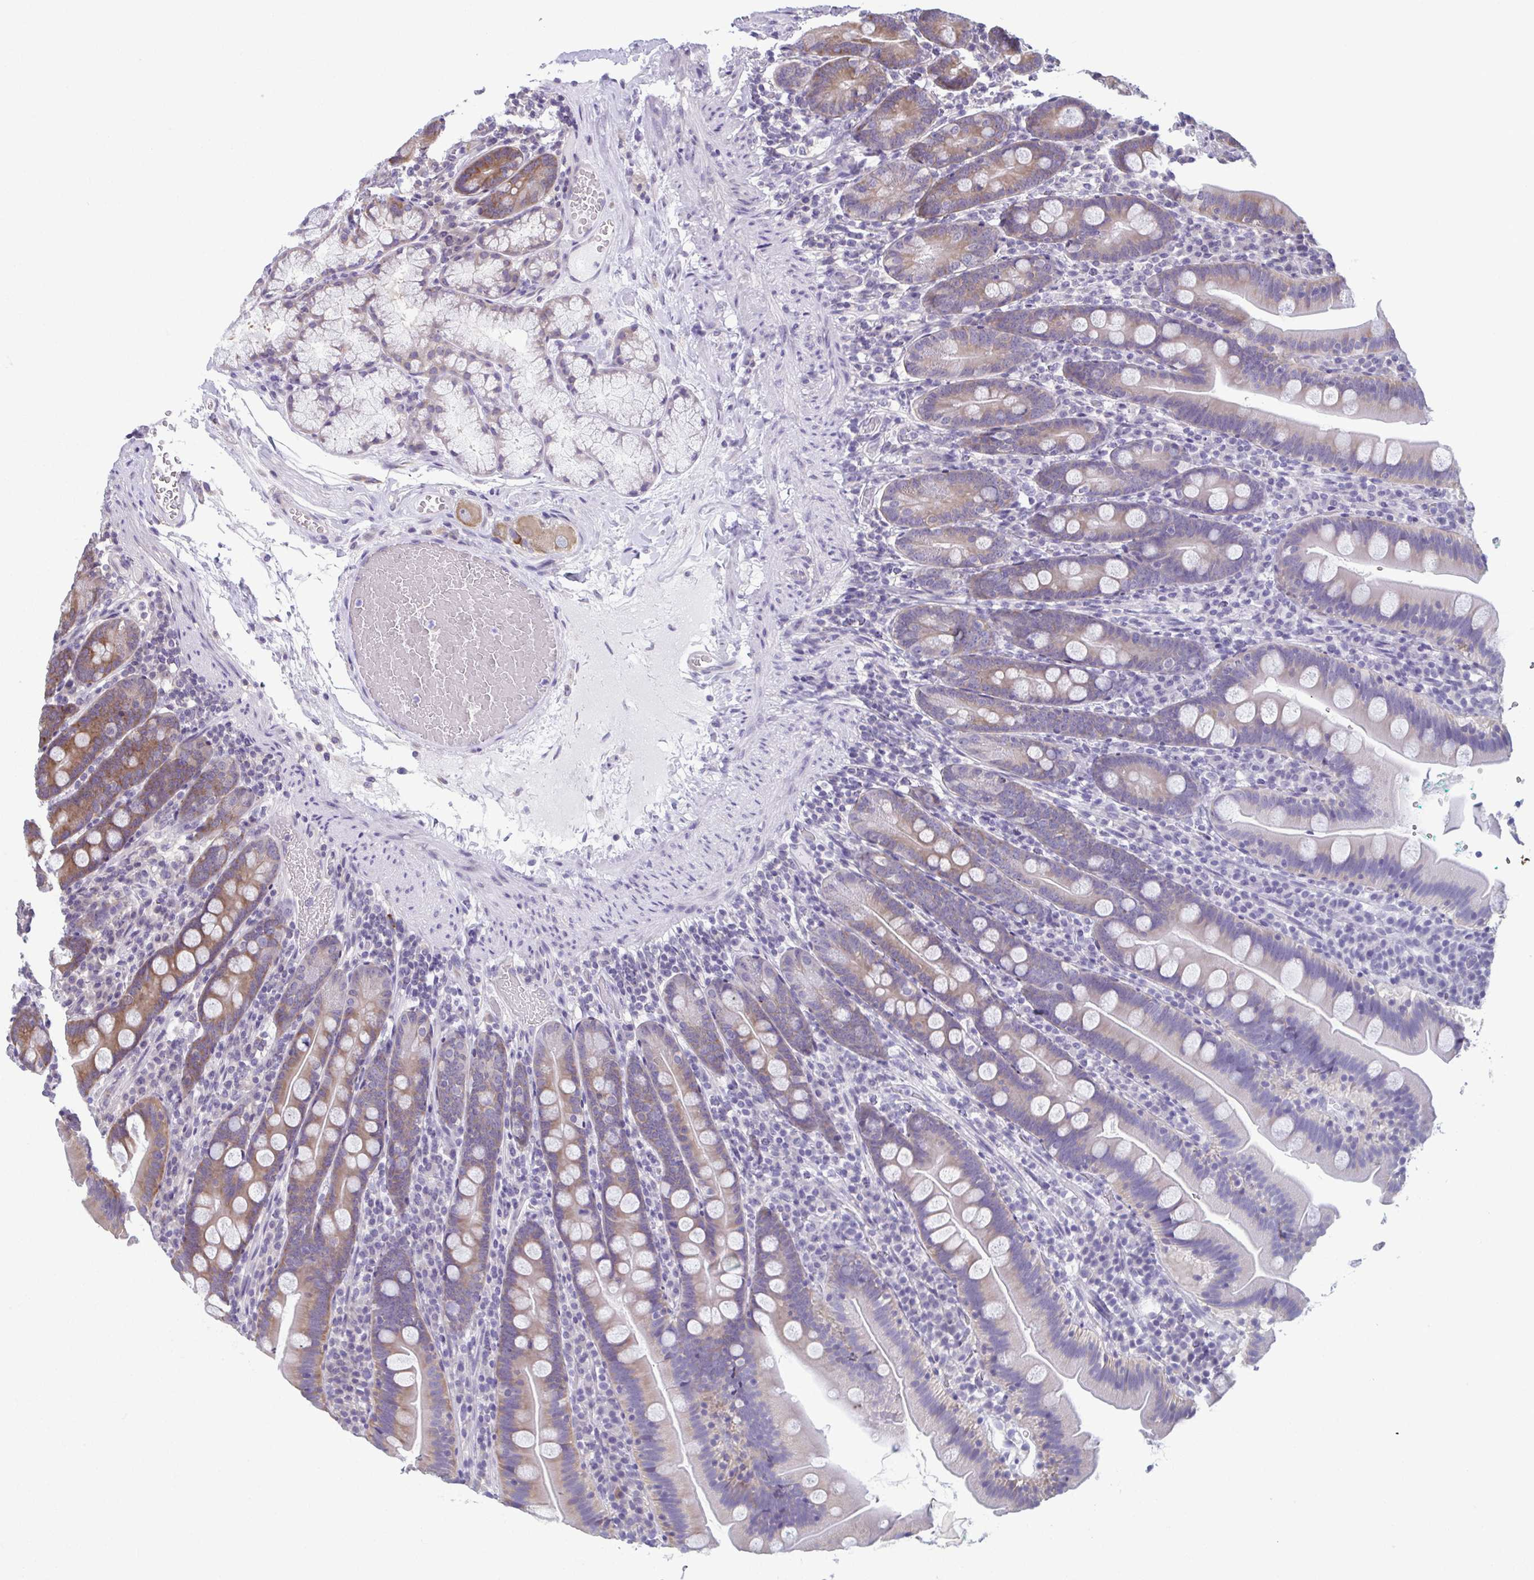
{"staining": {"intensity": "weak", "quantity": "25%-75%", "location": "cytoplasmic/membranous"}, "tissue": "duodenum", "cell_type": "Glandular cells", "image_type": "normal", "snomed": [{"axis": "morphology", "description": "Normal tissue, NOS"}, {"axis": "topography", "description": "Duodenum"}], "caption": "The micrograph displays staining of unremarkable duodenum, revealing weak cytoplasmic/membranous protein staining (brown color) within glandular cells.", "gene": "TMEM108", "patient": {"sex": "female", "age": 67}}